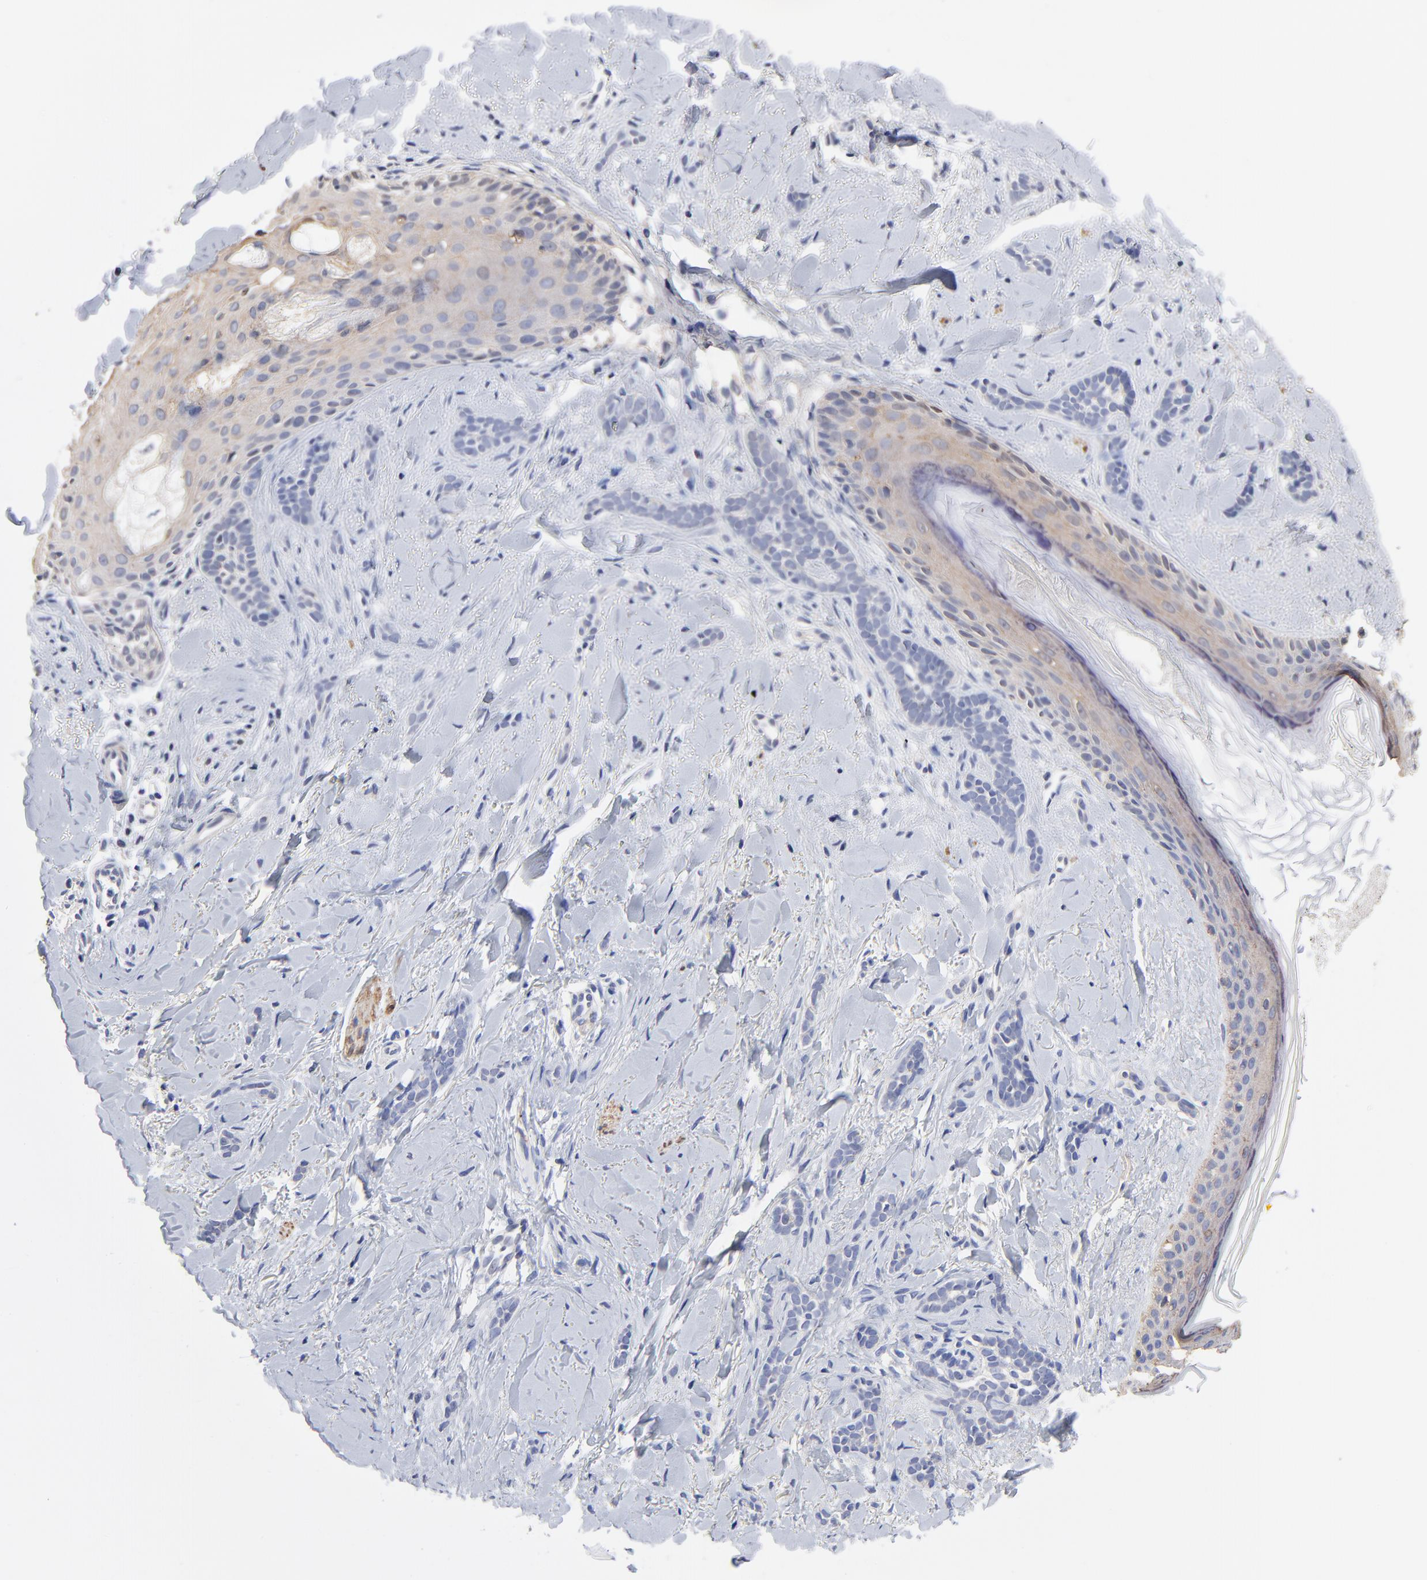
{"staining": {"intensity": "negative", "quantity": "none", "location": "none"}, "tissue": "skin cancer", "cell_type": "Tumor cells", "image_type": "cancer", "snomed": [{"axis": "morphology", "description": "Basal cell carcinoma"}, {"axis": "topography", "description": "Skin"}], "caption": "This is an immunohistochemistry image of skin cancer. There is no positivity in tumor cells.", "gene": "TWNK", "patient": {"sex": "female", "age": 37}}